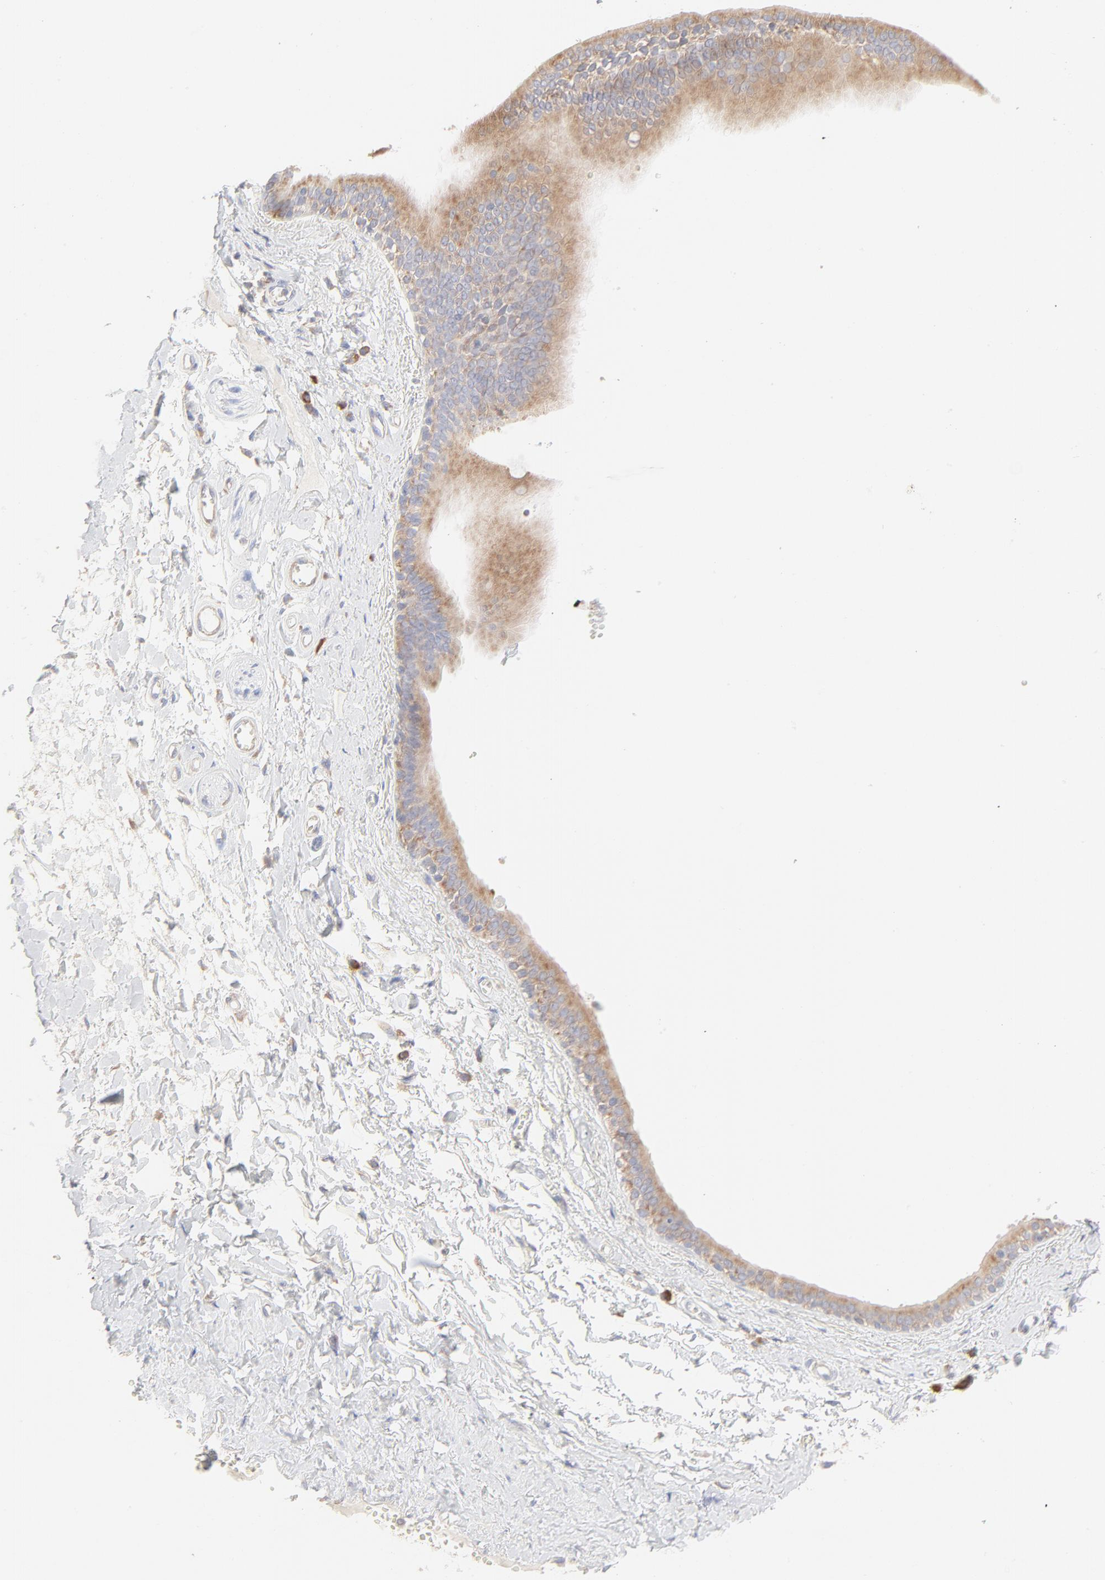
{"staining": {"intensity": "weak", "quantity": "<25%", "location": "cytoplasmic/membranous"}, "tissue": "adipose tissue", "cell_type": "Adipocytes", "image_type": "normal", "snomed": [{"axis": "morphology", "description": "Normal tissue, NOS"}, {"axis": "morphology", "description": "Inflammation, NOS"}, {"axis": "topography", "description": "Salivary gland"}, {"axis": "topography", "description": "Peripheral nerve tissue"}], "caption": "Immunohistochemical staining of benign human adipose tissue reveals no significant positivity in adipocytes.", "gene": "RPS21", "patient": {"sex": "female", "age": 75}}